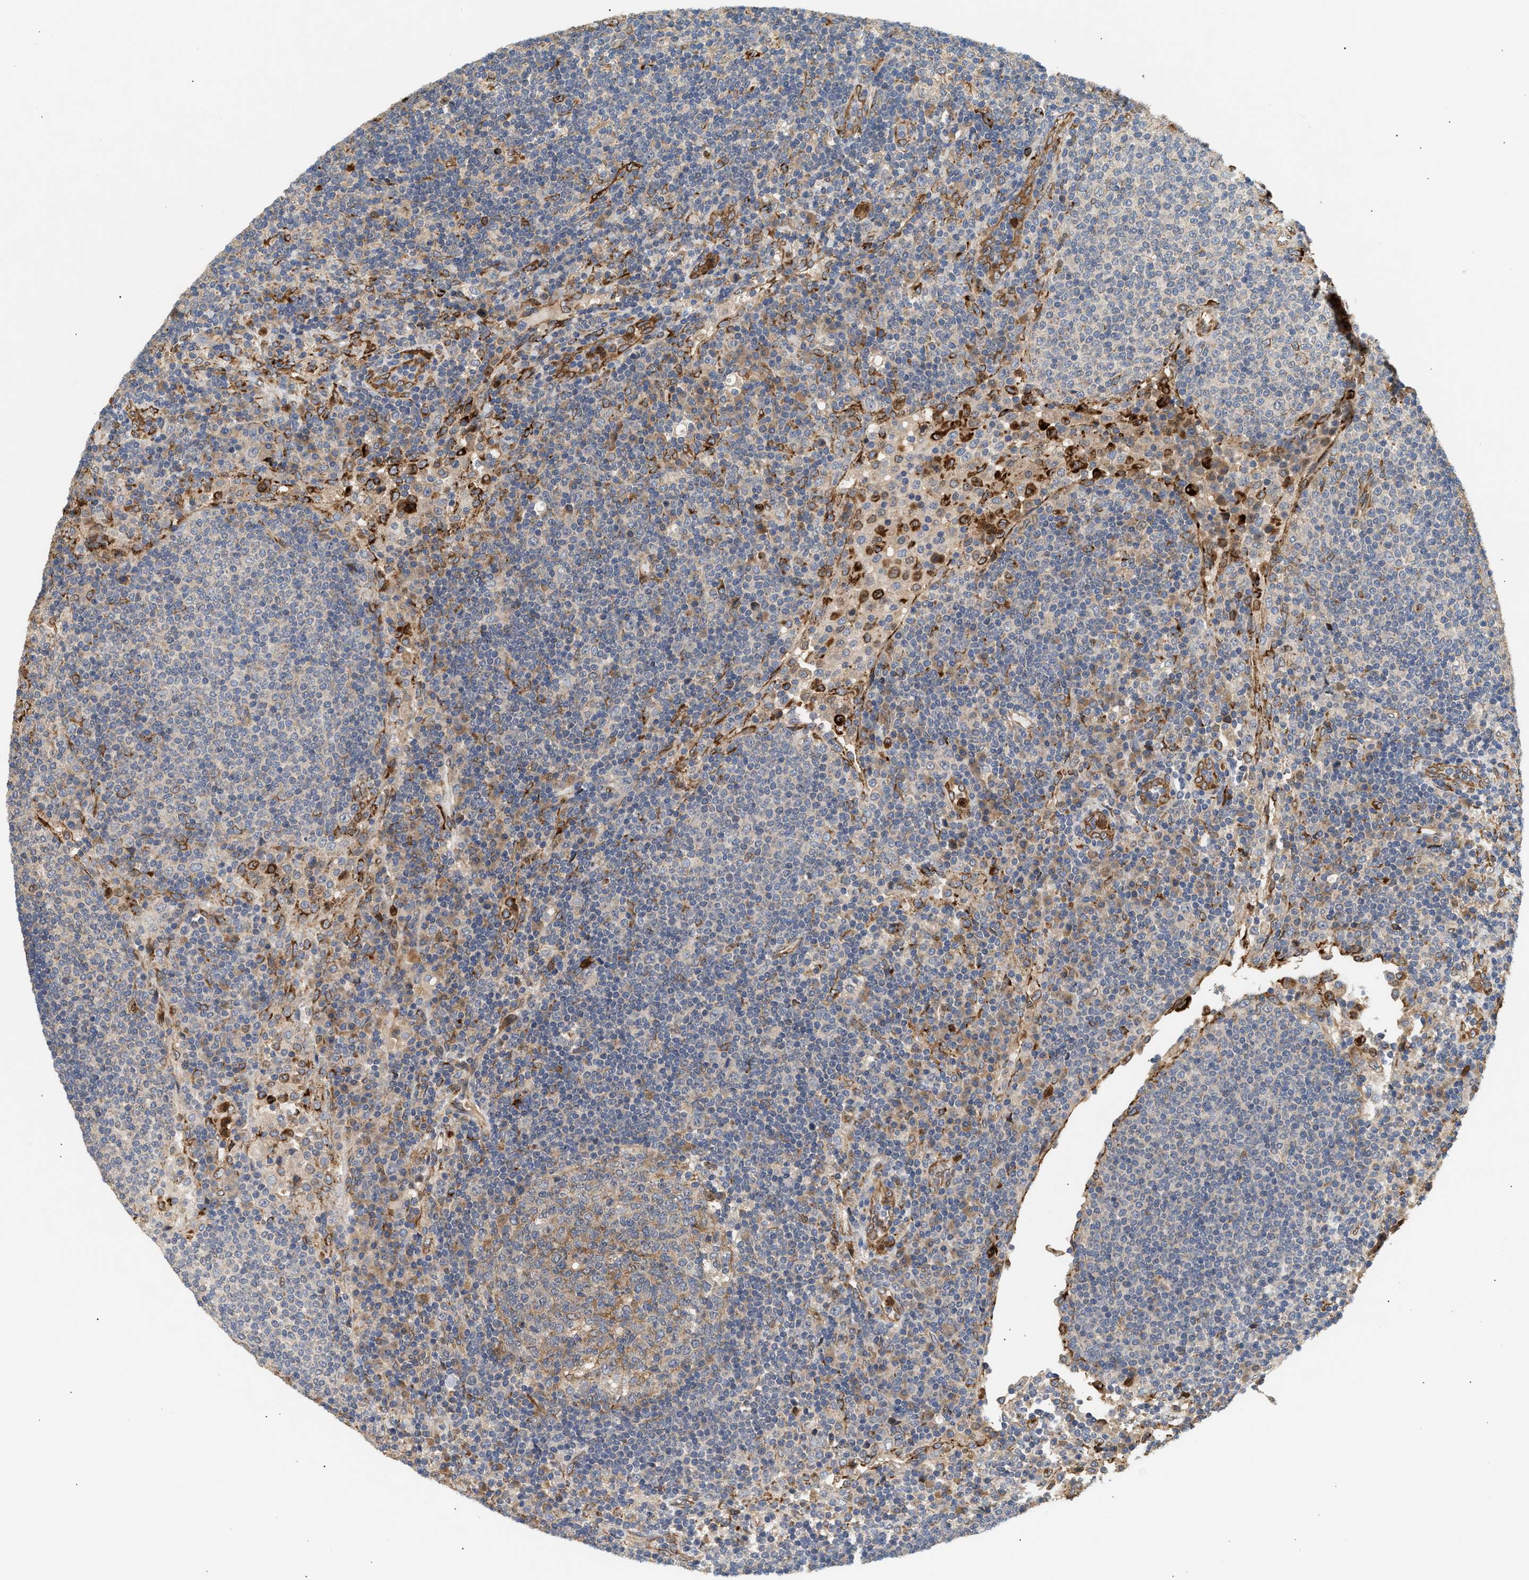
{"staining": {"intensity": "moderate", "quantity": "25%-75%", "location": "cytoplasmic/membranous"}, "tissue": "lymph node", "cell_type": "Germinal center cells", "image_type": "normal", "snomed": [{"axis": "morphology", "description": "Normal tissue, NOS"}, {"axis": "topography", "description": "Lymph node"}], "caption": "The immunohistochemical stain highlights moderate cytoplasmic/membranous expression in germinal center cells of benign lymph node.", "gene": "PLCD1", "patient": {"sex": "female", "age": 53}}